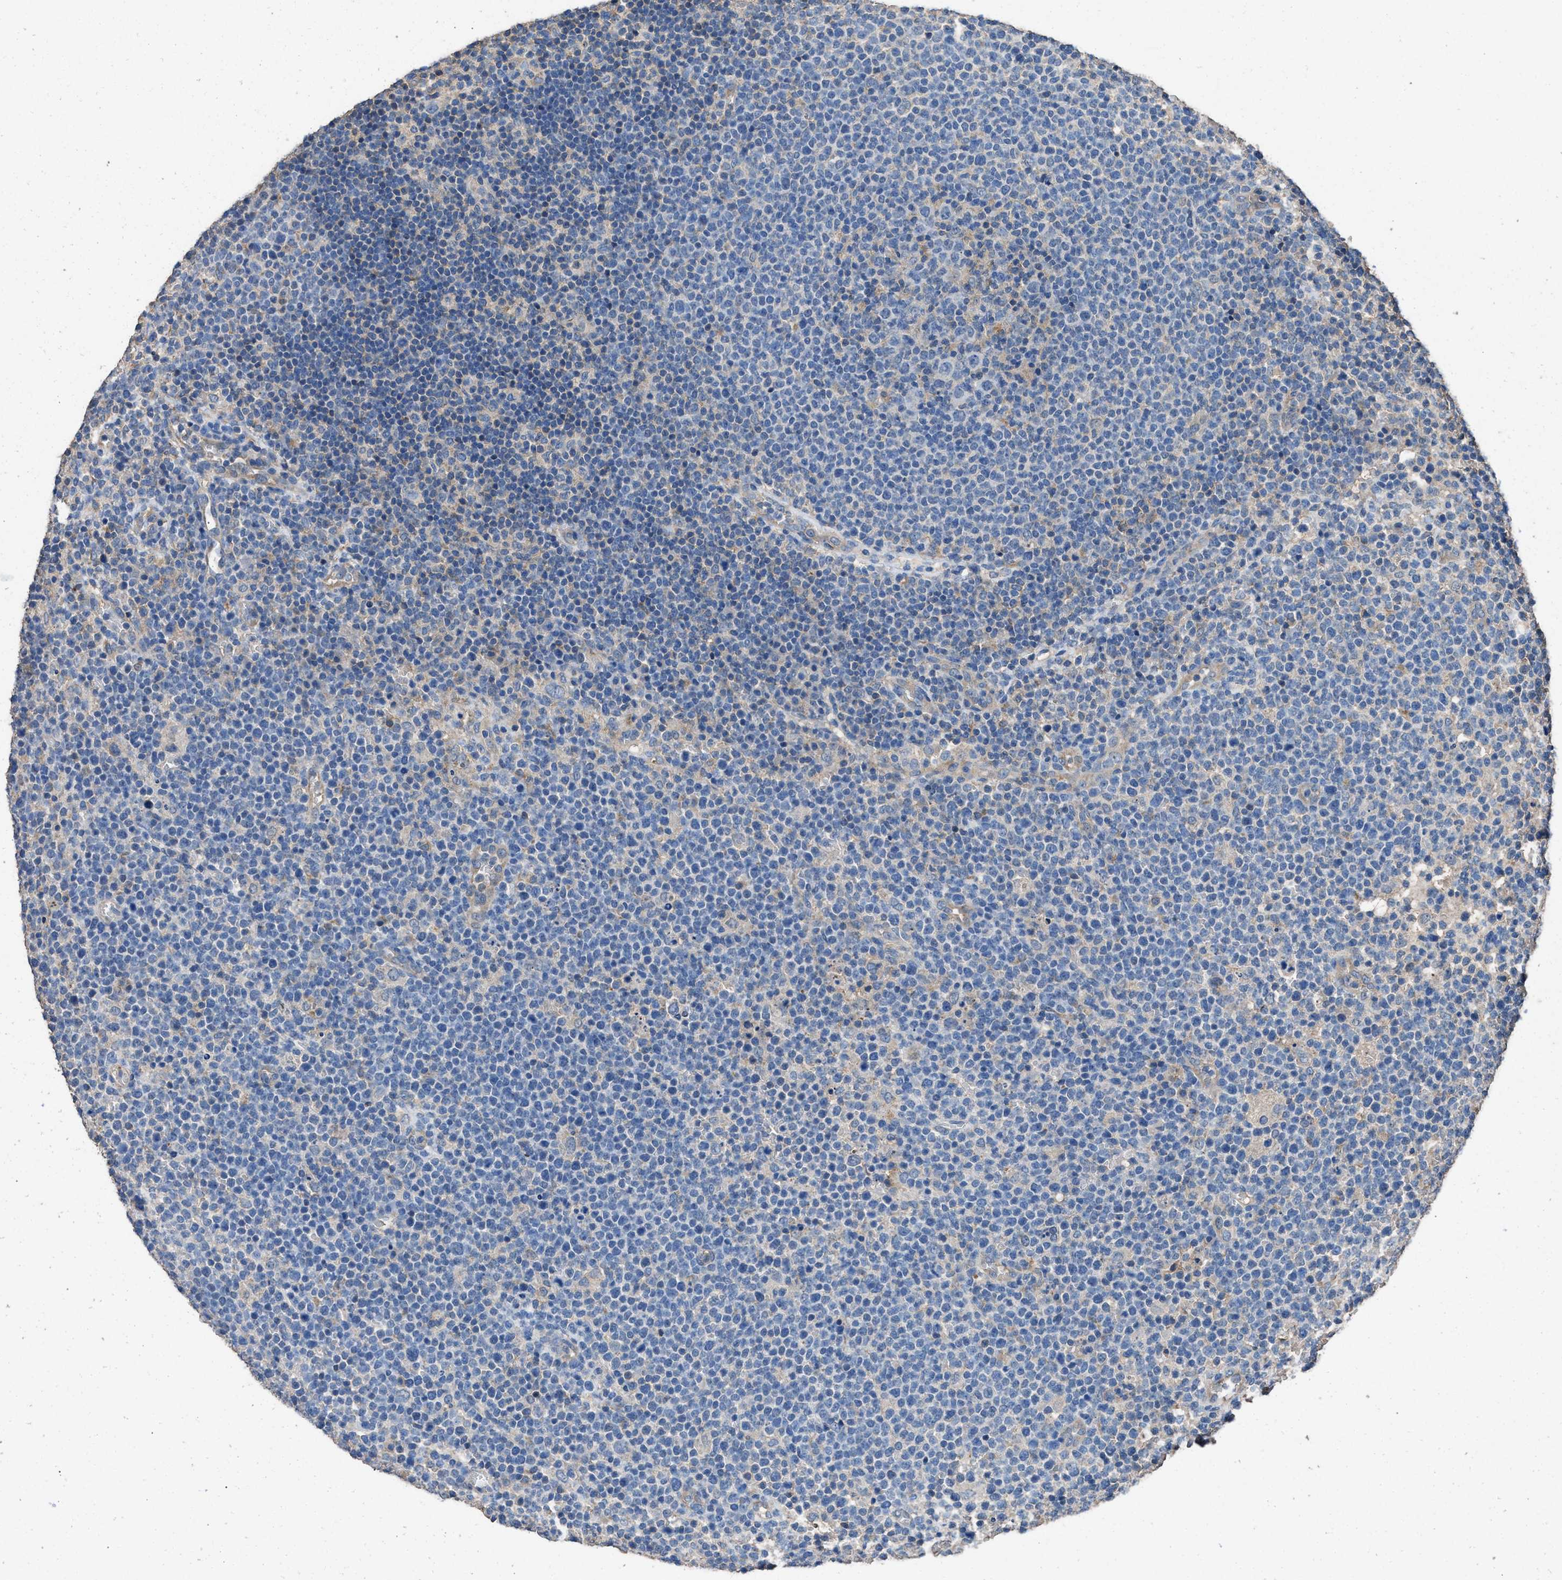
{"staining": {"intensity": "negative", "quantity": "none", "location": "none"}, "tissue": "lymphoma", "cell_type": "Tumor cells", "image_type": "cancer", "snomed": [{"axis": "morphology", "description": "Malignant lymphoma, non-Hodgkin's type, High grade"}, {"axis": "topography", "description": "Lymph node"}], "caption": "This is an IHC image of high-grade malignant lymphoma, non-Hodgkin's type. There is no expression in tumor cells.", "gene": "ITSN1", "patient": {"sex": "male", "age": 61}}